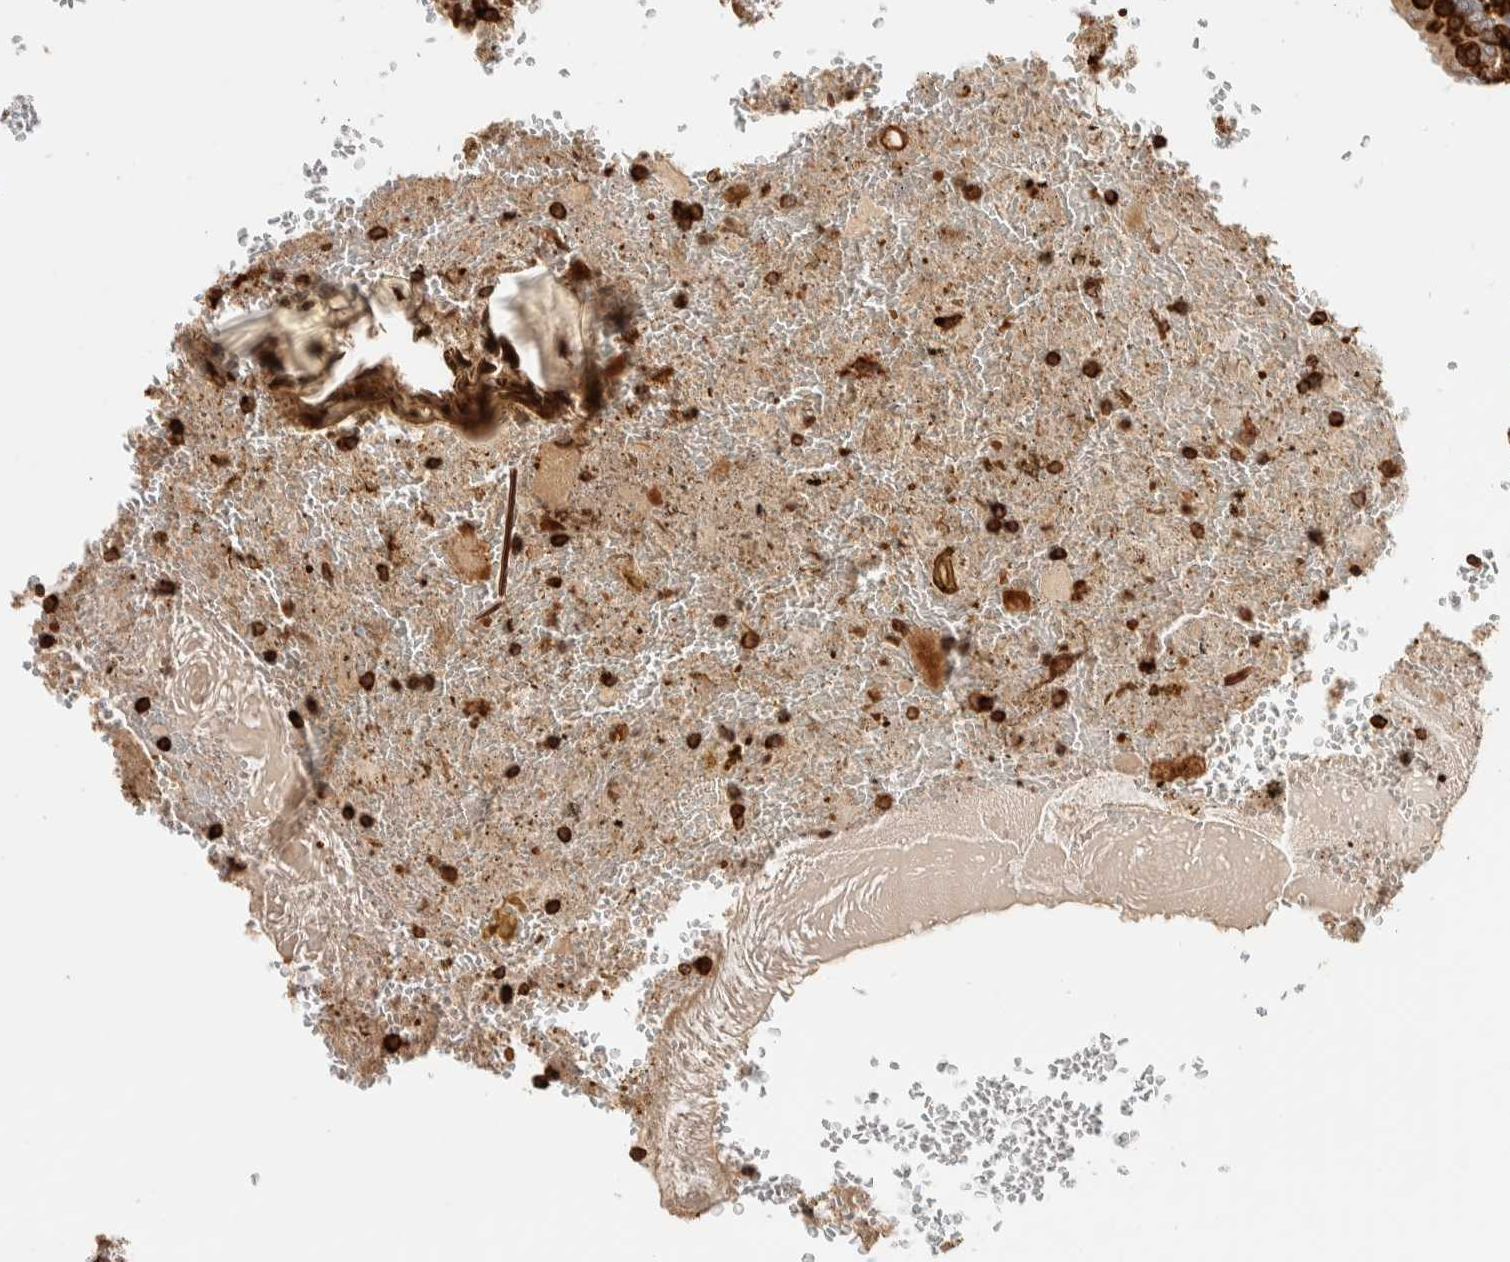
{"staining": {"intensity": "moderate", "quantity": ">75%", "location": "cytoplasmic/membranous"}, "tissue": "appendix", "cell_type": "Glandular cells", "image_type": "normal", "snomed": [{"axis": "morphology", "description": "Normal tissue, NOS"}, {"axis": "topography", "description": "Appendix"}], "caption": "DAB (3,3'-diaminobenzidine) immunohistochemical staining of normal appendix displays moderate cytoplasmic/membranous protein expression in approximately >75% of glandular cells.", "gene": "RUNDC1", "patient": {"sex": "male", "age": 8}}